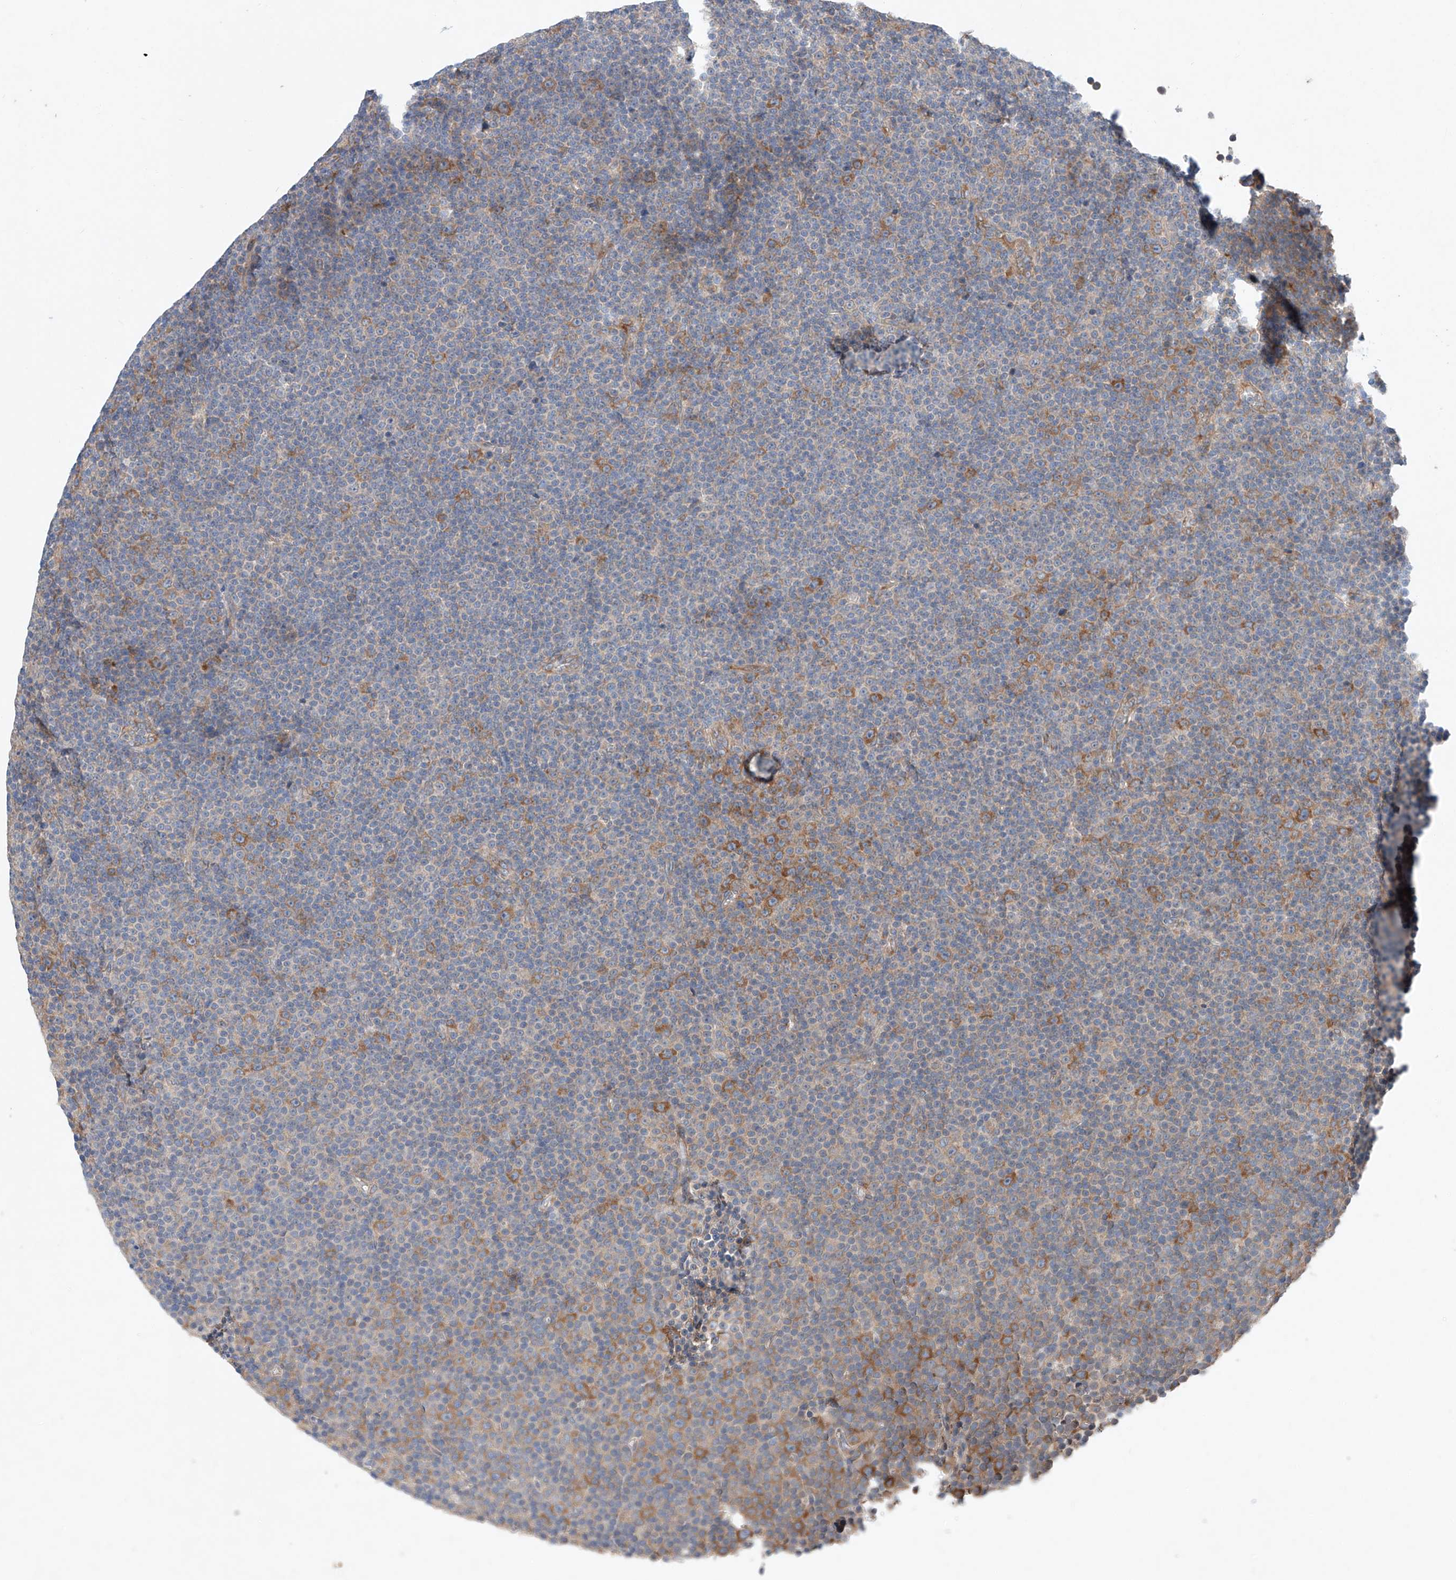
{"staining": {"intensity": "moderate", "quantity": "<25%", "location": "cytoplasmic/membranous"}, "tissue": "lymphoma", "cell_type": "Tumor cells", "image_type": "cancer", "snomed": [{"axis": "morphology", "description": "Malignant lymphoma, non-Hodgkin's type, Low grade"}, {"axis": "topography", "description": "Lymph node"}], "caption": "The micrograph shows a brown stain indicating the presence of a protein in the cytoplasmic/membranous of tumor cells in malignant lymphoma, non-Hodgkin's type (low-grade).", "gene": "FASTK", "patient": {"sex": "female", "age": 67}}